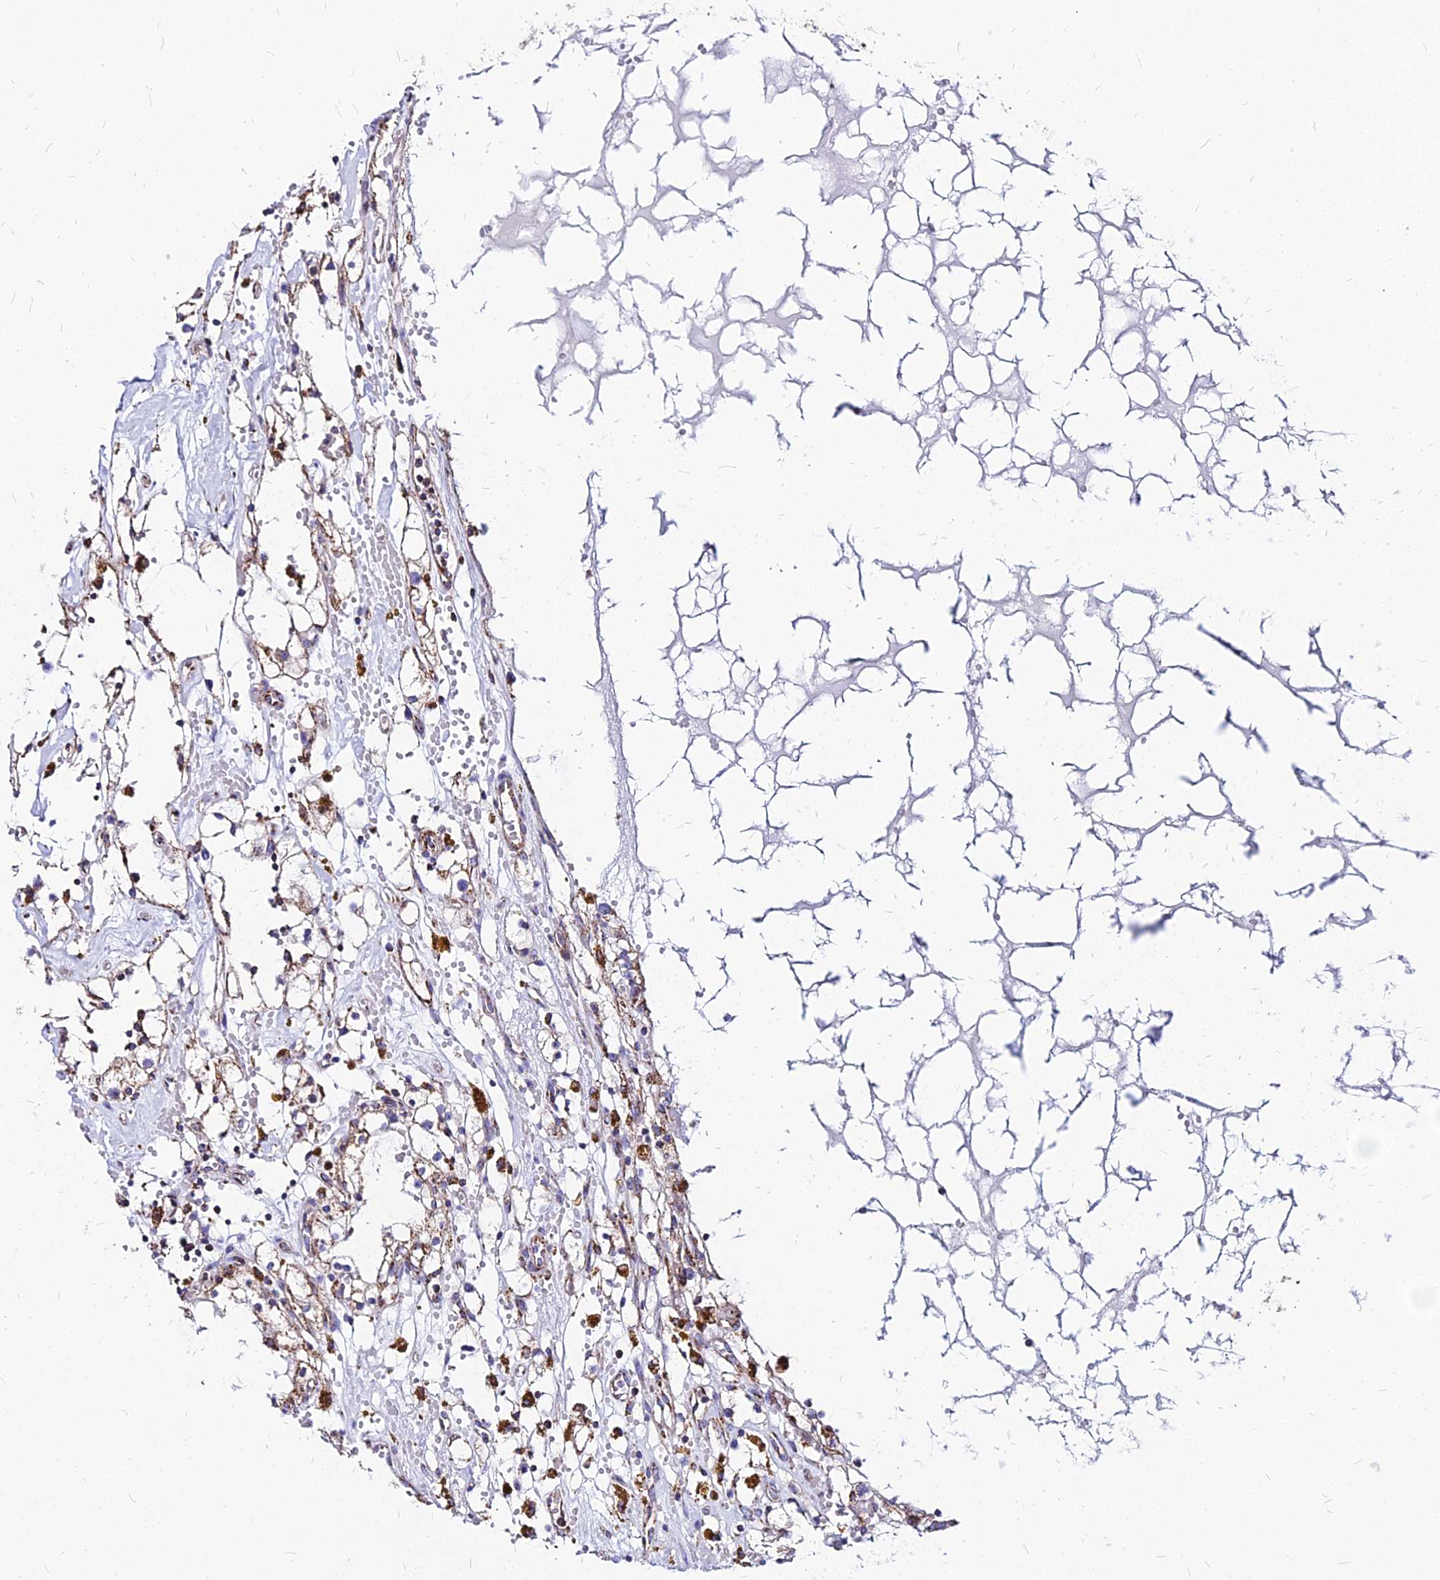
{"staining": {"intensity": "moderate", "quantity": ">75%", "location": "cytoplasmic/membranous"}, "tissue": "renal cancer", "cell_type": "Tumor cells", "image_type": "cancer", "snomed": [{"axis": "morphology", "description": "Adenocarcinoma, NOS"}, {"axis": "topography", "description": "Kidney"}], "caption": "A high-resolution image shows immunohistochemistry (IHC) staining of renal cancer (adenocarcinoma), which demonstrates moderate cytoplasmic/membranous staining in about >75% of tumor cells.", "gene": "DLD", "patient": {"sex": "male", "age": 56}}